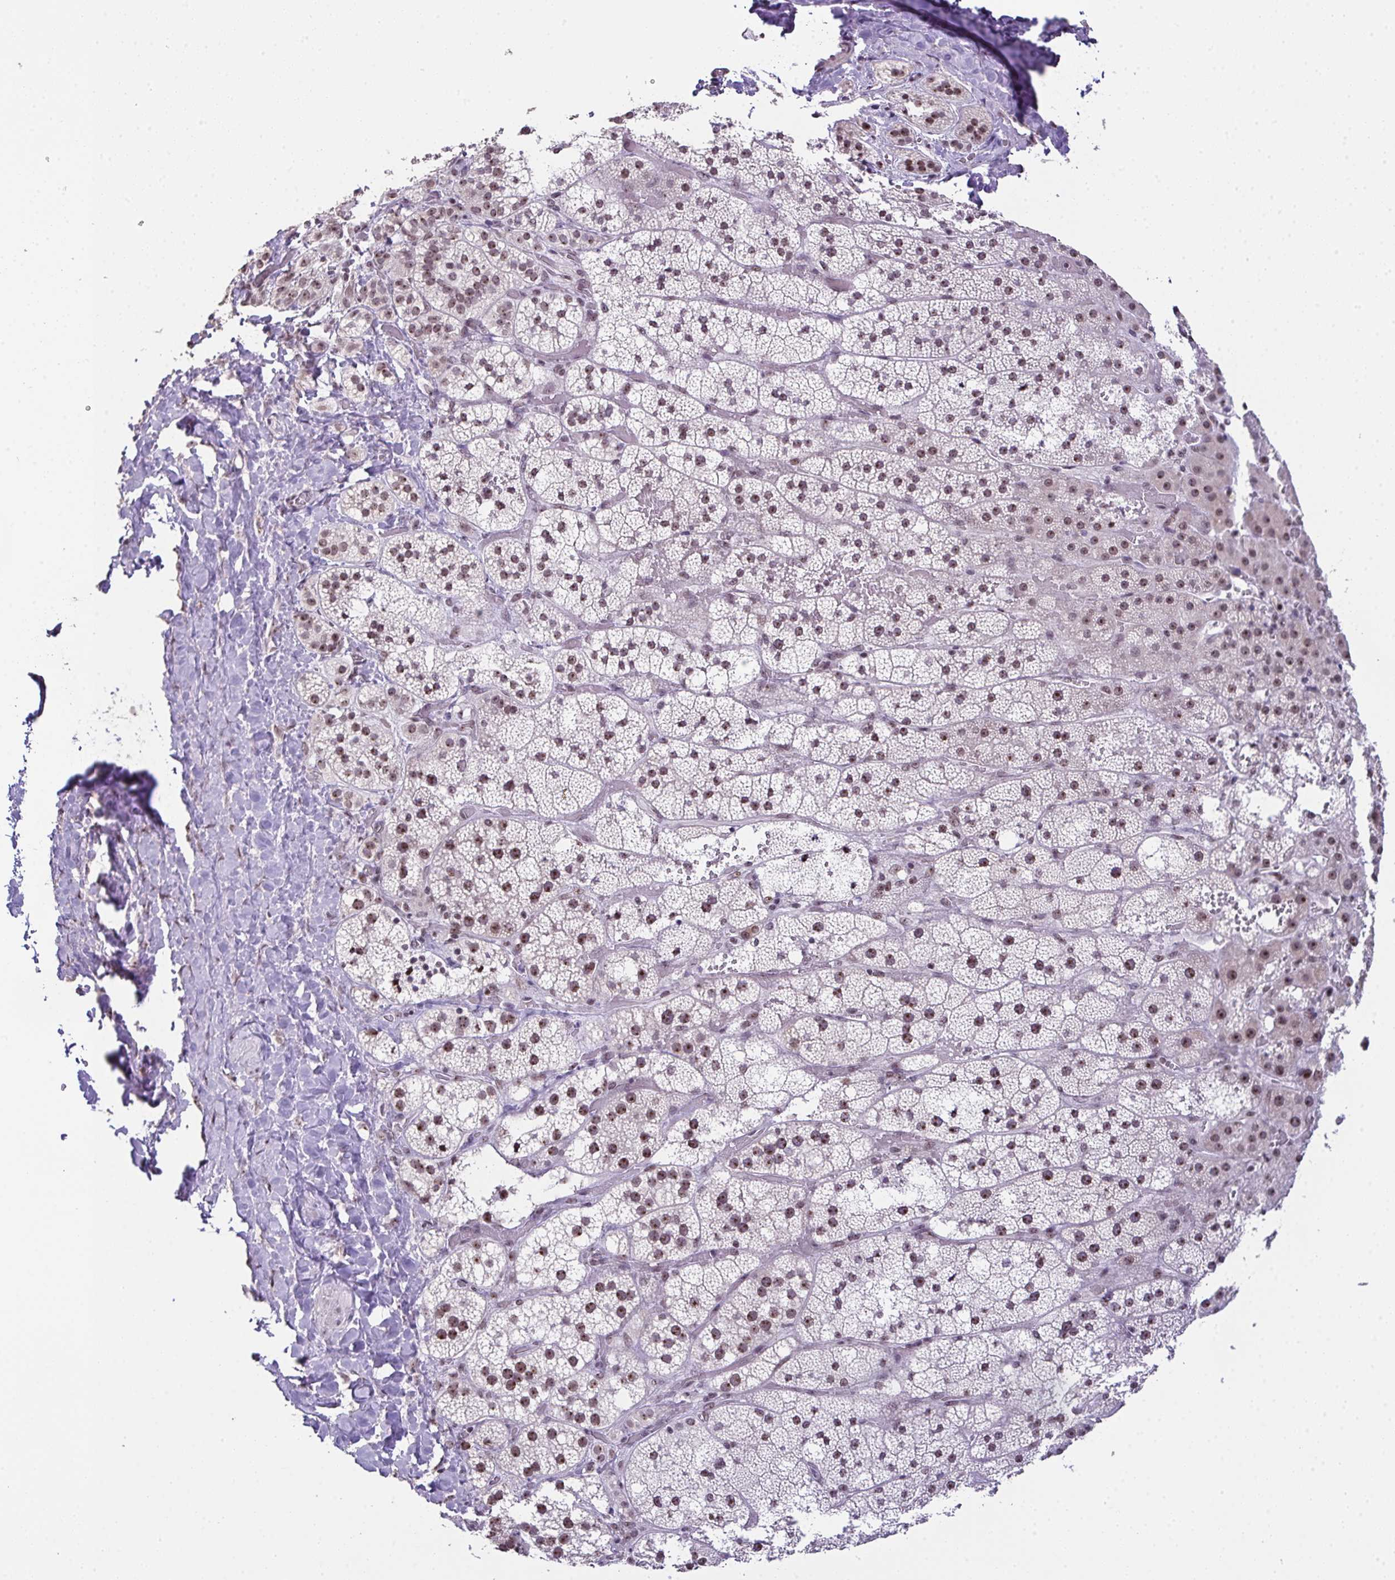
{"staining": {"intensity": "moderate", "quantity": ">75%", "location": "nuclear"}, "tissue": "adrenal gland", "cell_type": "Glandular cells", "image_type": "normal", "snomed": [{"axis": "morphology", "description": "Normal tissue, NOS"}, {"axis": "topography", "description": "Adrenal gland"}], "caption": "High-power microscopy captured an immunohistochemistry image of normal adrenal gland, revealing moderate nuclear expression in about >75% of glandular cells. The staining was performed using DAB (3,3'-diaminobenzidine), with brown indicating positive protein expression. Nuclei are stained blue with hematoxylin.", "gene": "ZNF800", "patient": {"sex": "male", "age": 53}}